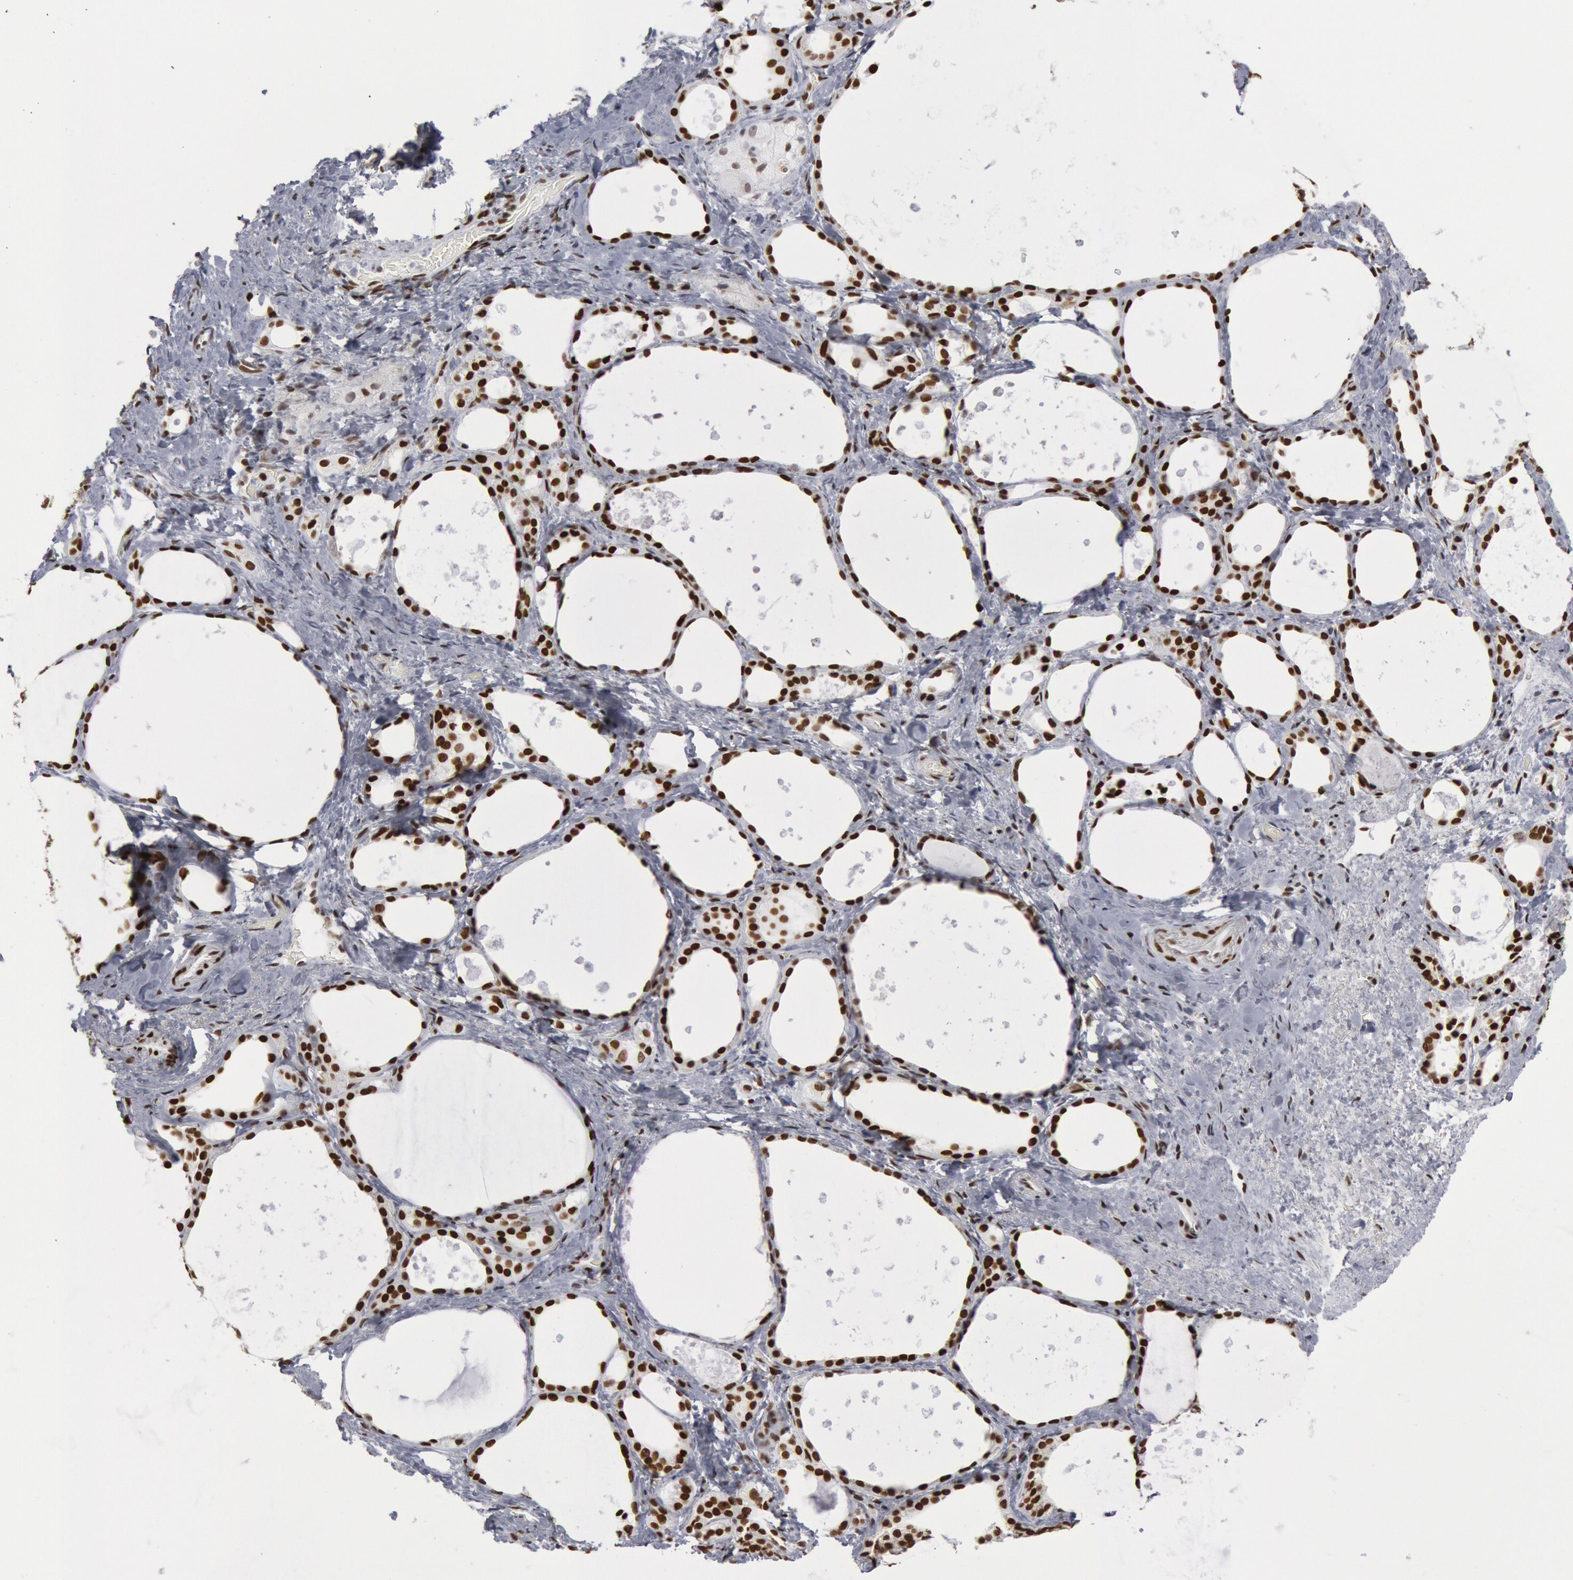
{"staining": {"intensity": "moderate", "quantity": ">75%", "location": "nuclear"}, "tissue": "thyroid gland", "cell_type": "Glandular cells", "image_type": "normal", "snomed": [{"axis": "morphology", "description": "Normal tissue, NOS"}, {"axis": "topography", "description": "Thyroid gland"}], "caption": "Thyroid gland stained with a brown dye exhibits moderate nuclear positive positivity in approximately >75% of glandular cells.", "gene": "MECP2", "patient": {"sex": "female", "age": 75}}